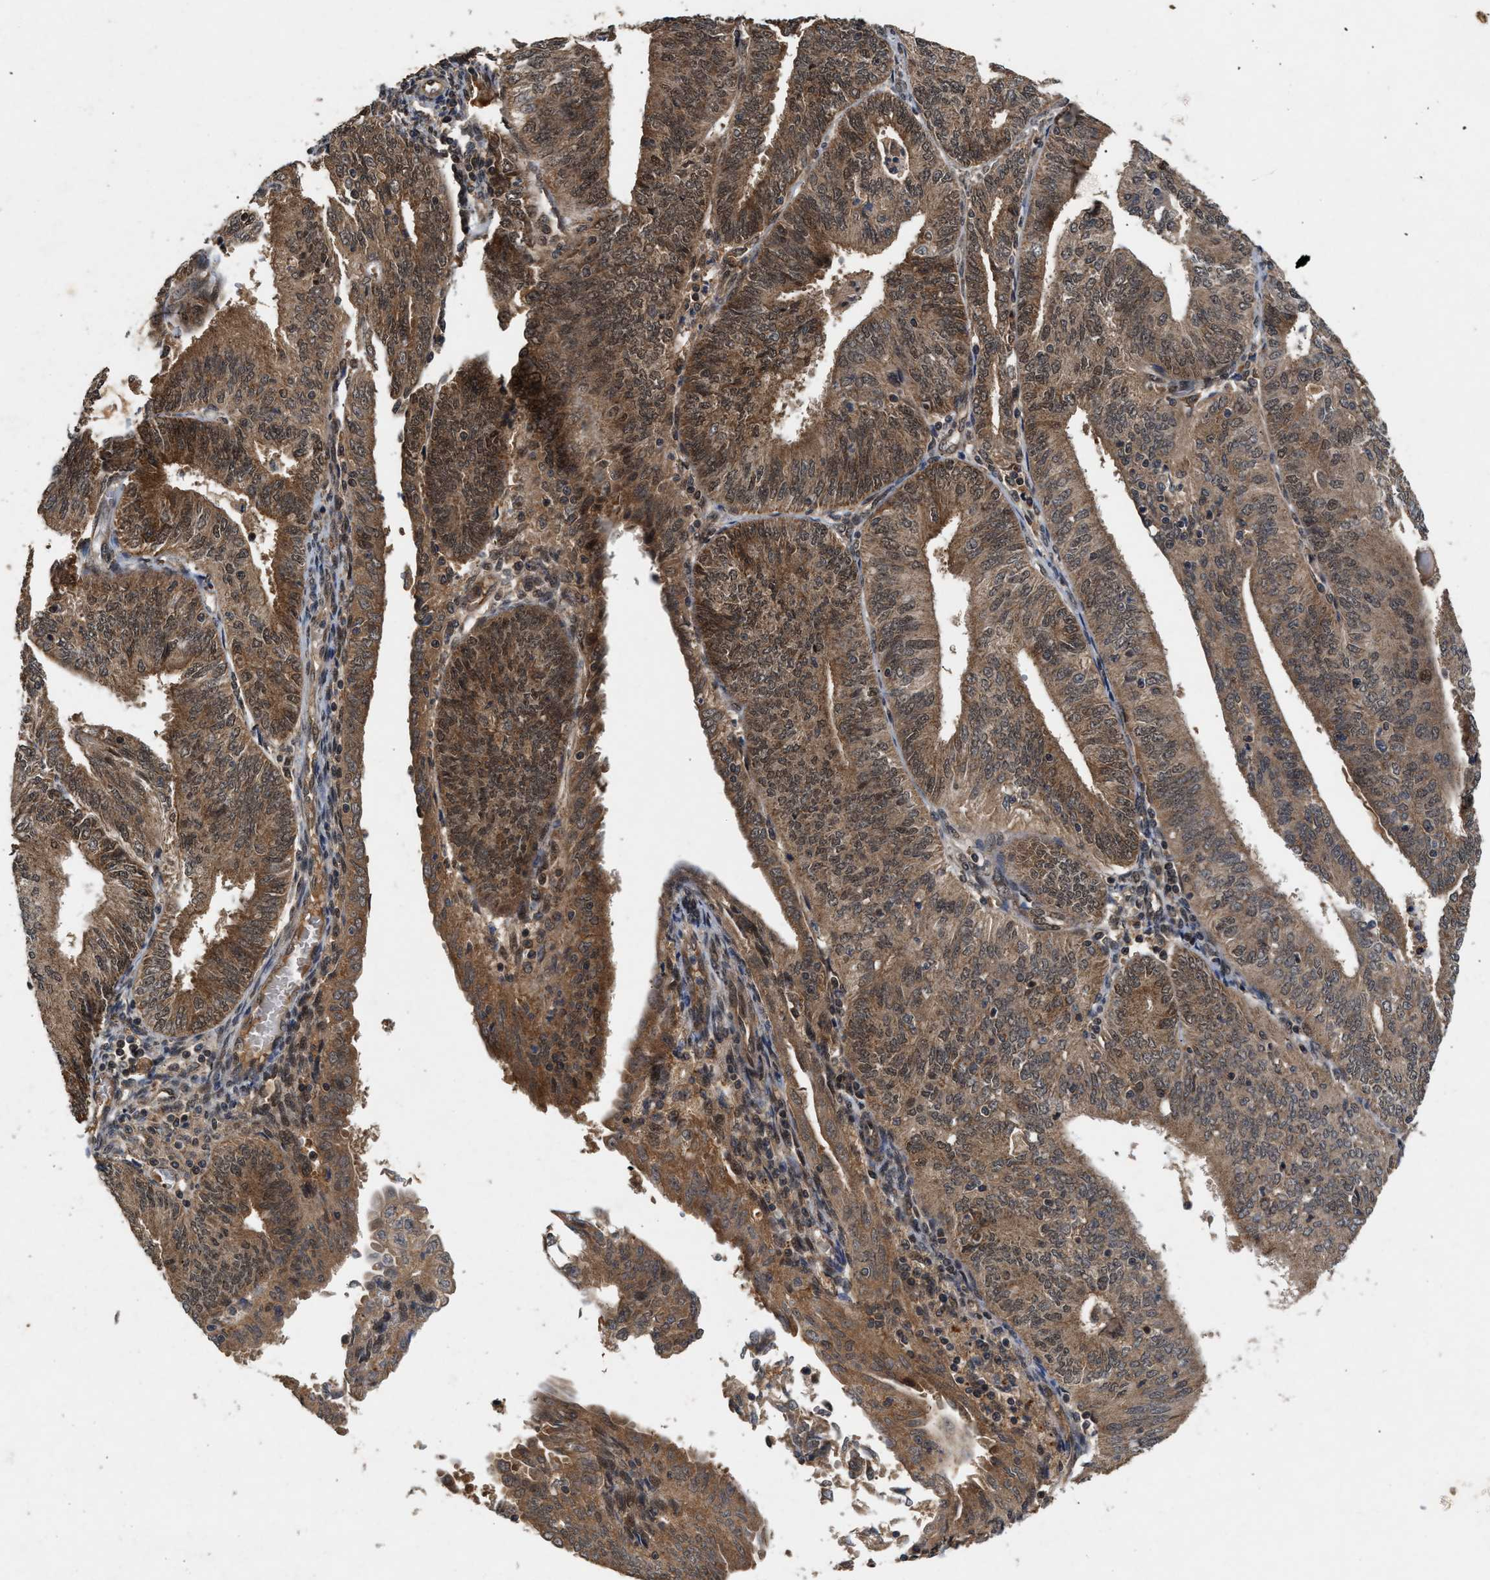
{"staining": {"intensity": "moderate", "quantity": ">75%", "location": "cytoplasmic/membranous,nuclear"}, "tissue": "endometrial cancer", "cell_type": "Tumor cells", "image_type": "cancer", "snomed": [{"axis": "morphology", "description": "Adenocarcinoma, NOS"}, {"axis": "topography", "description": "Endometrium"}], "caption": "An immunohistochemistry (IHC) photomicrograph of neoplastic tissue is shown. Protein staining in brown labels moderate cytoplasmic/membranous and nuclear positivity in endometrial cancer within tumor cells.", "gene": "RUSC2", "patient": {"sex": "female", "age": 58}}